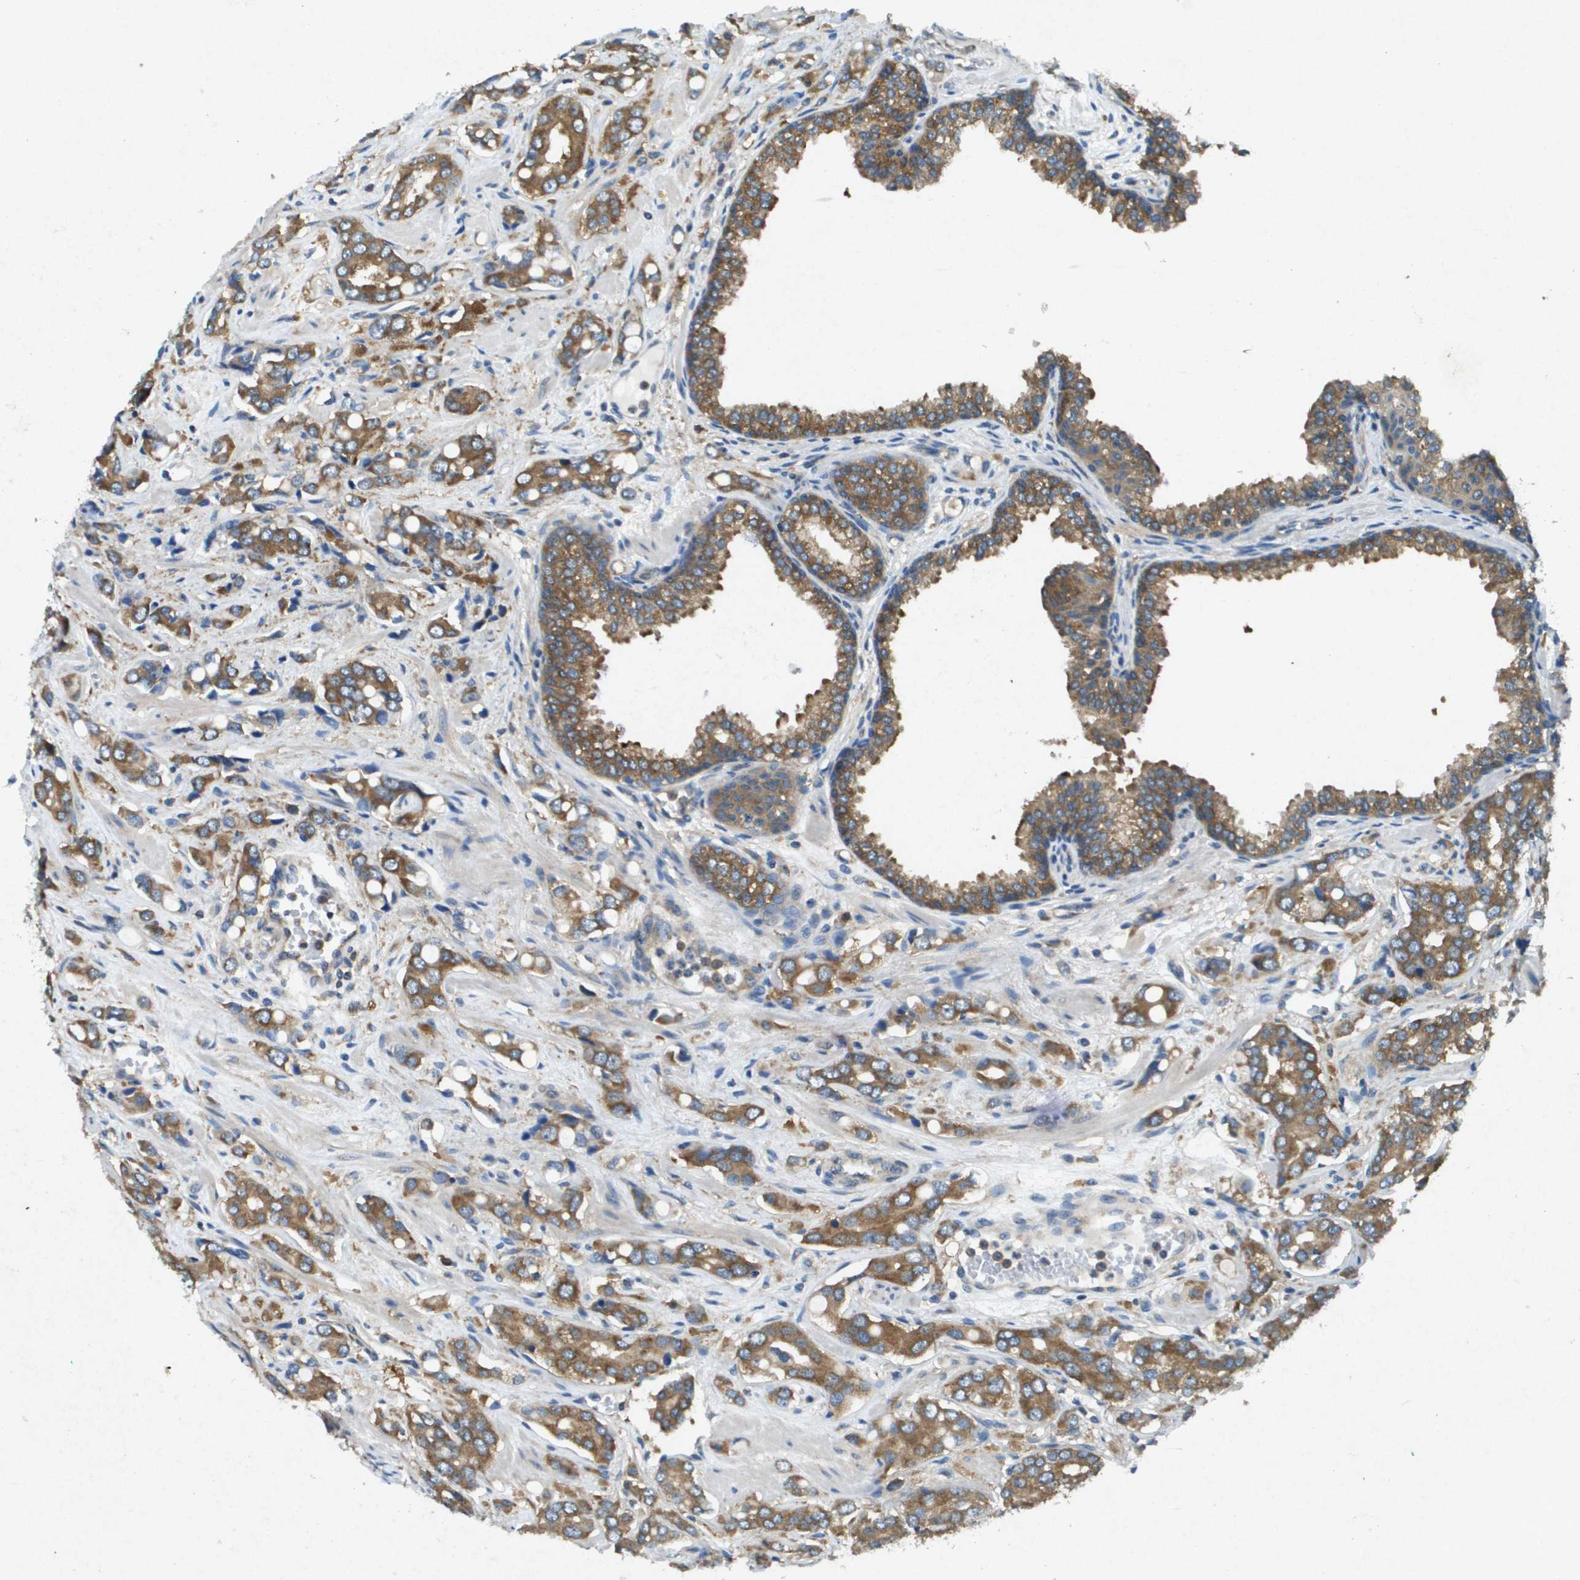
{"staining": {"intensity": "moderate", "quantity": ">75%", "location": "cytoplasmic/membranous"}, "tissue": "prostate cancer", "cell_type": "Tumor cells", "image_type": "cancer", "snomed": [{"axis": "morphology", "description": "Adenocarcinoma, High grade"}, {"axis": "topography", "description": "Prostate"}], "caption": "A brown stain shows moderate cytoplasmic/membranous staining of a protein in human prostate cancer tumor cells.", "gene": "PTPRT", "patient": {"sex": "male", "age": 52}}